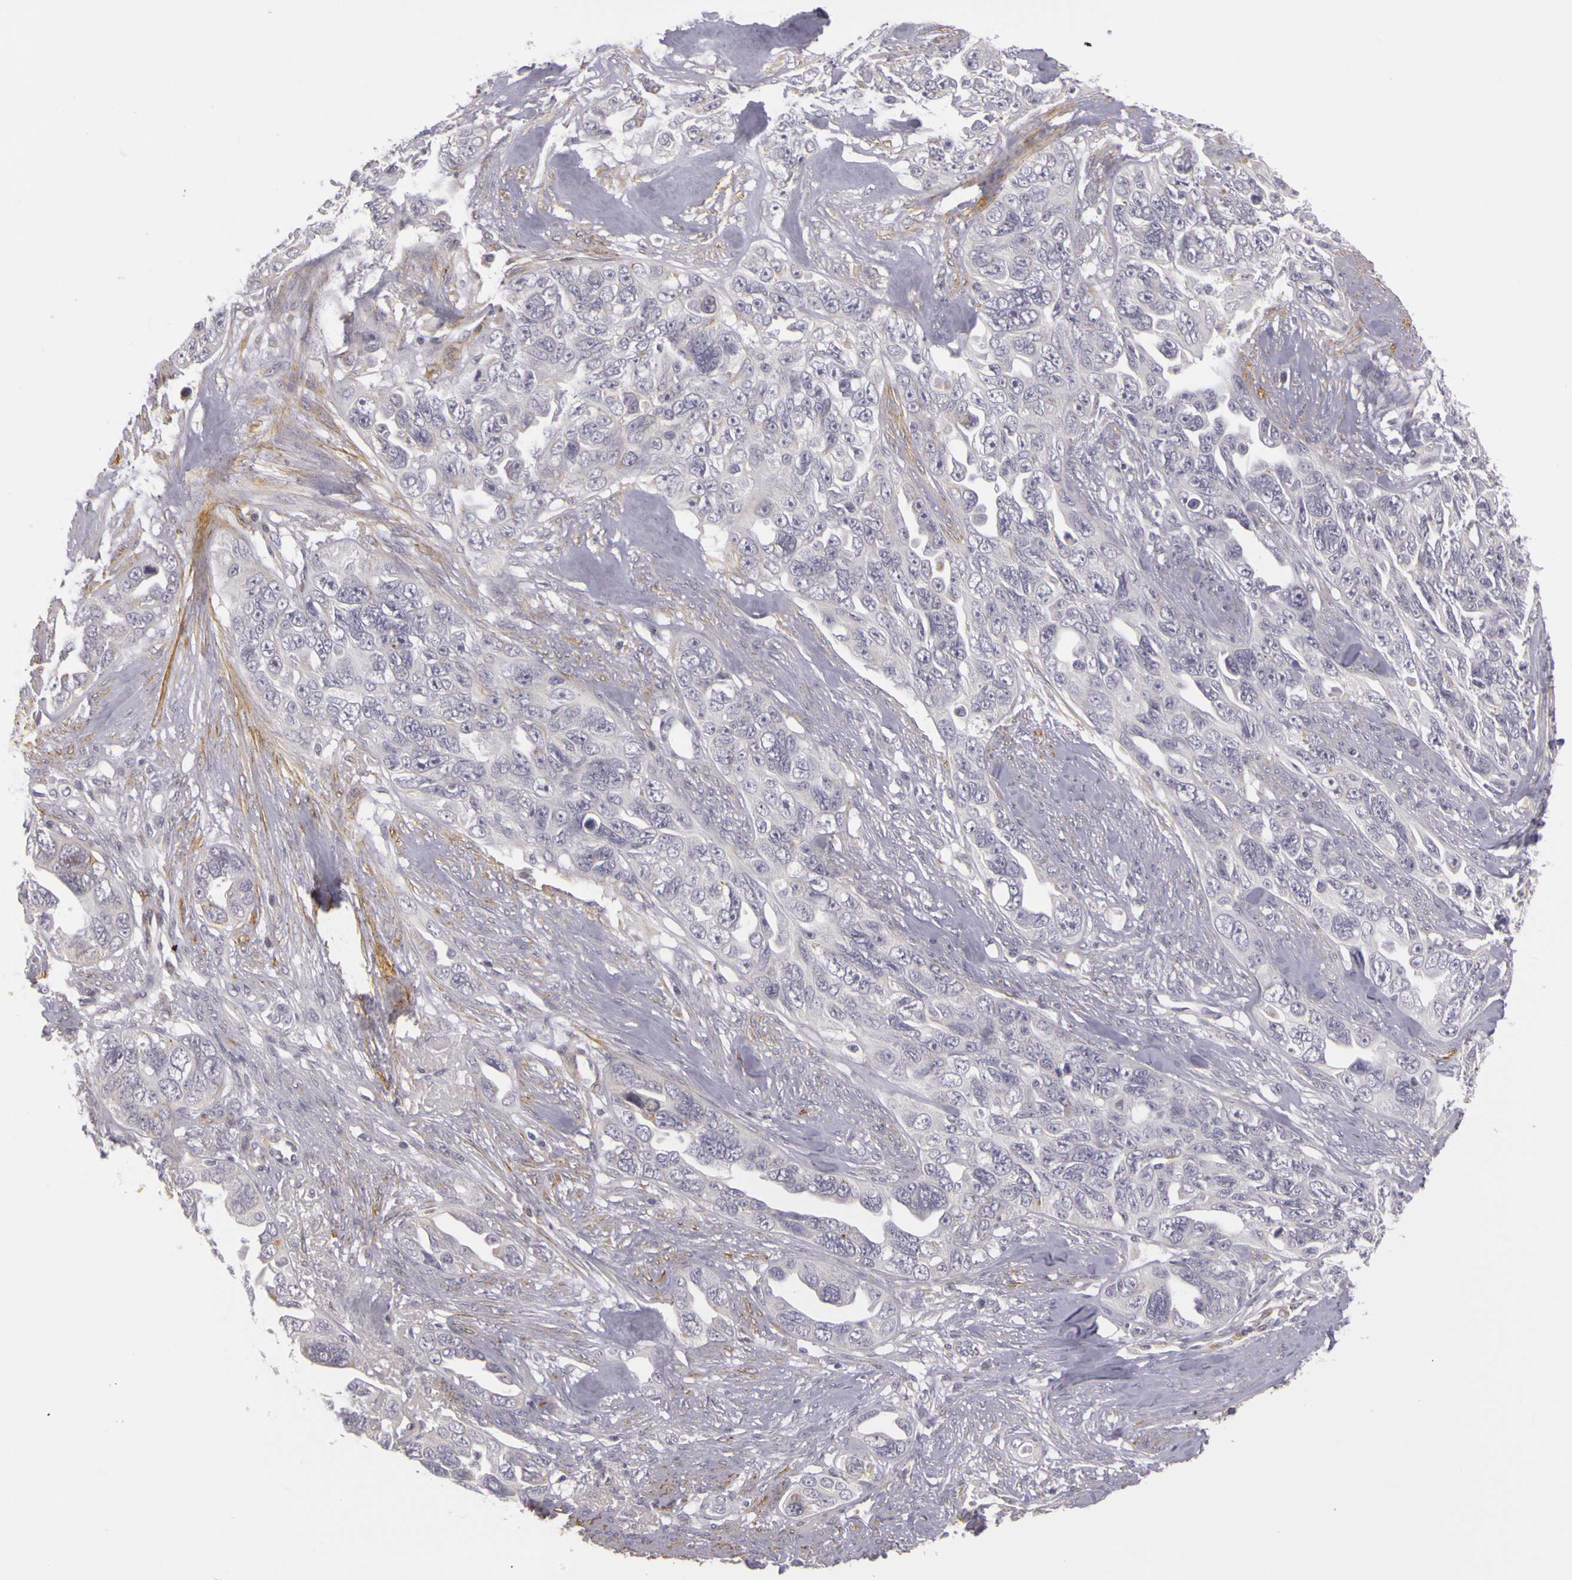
{"staining": {"intensity": "negative", "quantity": "none", "location": "none"}, "tissue": "ovarian cancer", "cell_type": "Tumor cells", "image_type": "cancer", "snomed": [{"axis": "morphology", "description": "Cystadenocarcinoma, serous, NOS"}, {"axis": "topography", "description": "Ovary"}], "caption": "An image of human ovarian cancer (serous cystadenocarcinoma) is negative for staining in tumor cells. The staining is performed using DAB brown chromogen with nuclei counter-stained in using hematoxylin.", "gene": "CNTN2", "patient": {"sex": "female", "age": 63}}